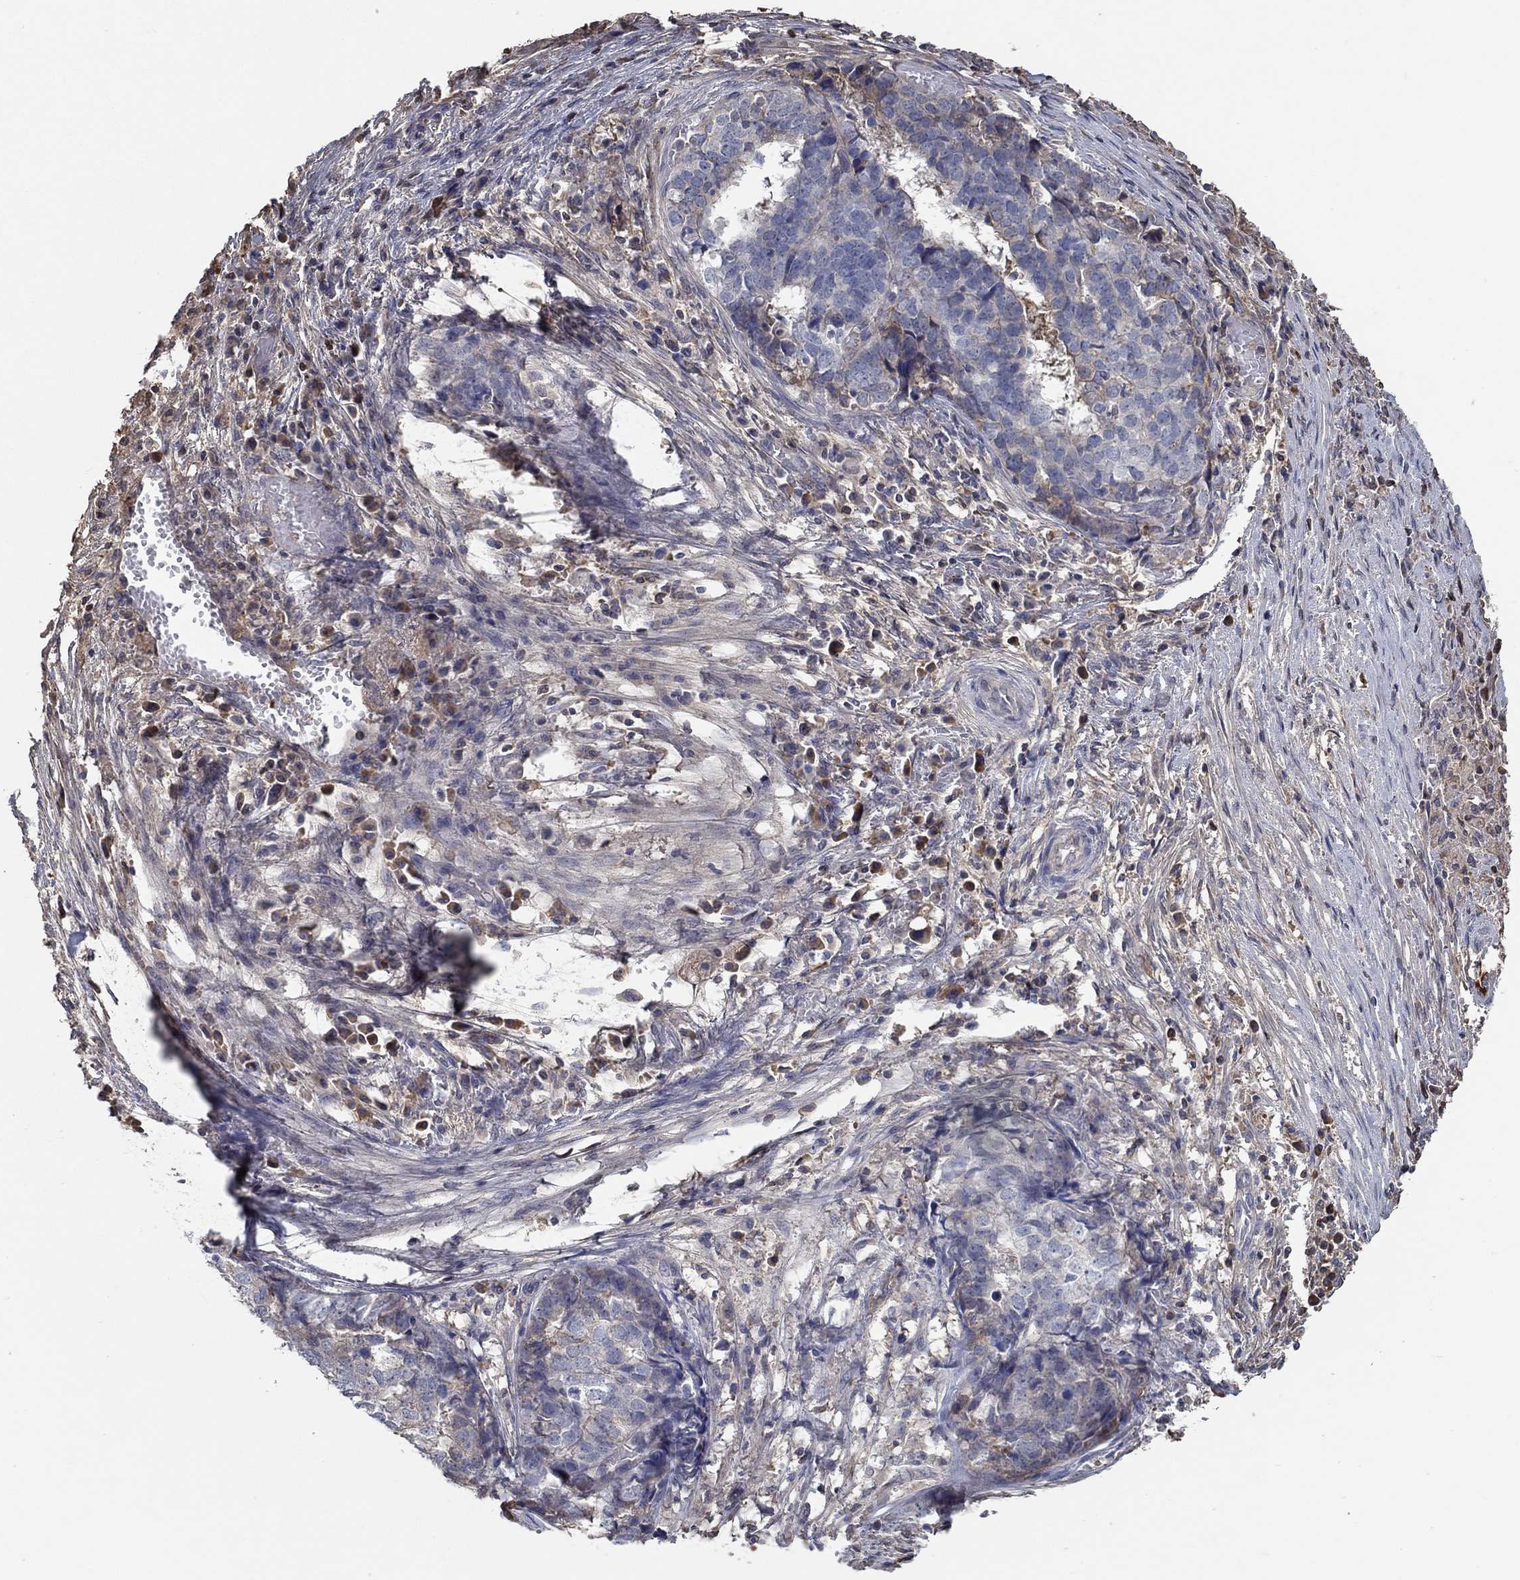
{"staining": {"intensity": "negative", "quantity": "none", "location": "none"}, "tissue": "stomach cancer", "cell_type": "Tumor cells", "image_type": "cancer", "snomed": [{"axis": "morphology", "description": "Adenocarcinoma, NOS"}, {"axis": "topography", "description": "Stomach"}], "caption": "The micrograph displays no staining of tumor cells in stomach cancer (adenocarcinoma). (DAB (3,3'-diaminobenzidine) immunohistochemistry (IHC), high magnification).", "gene": "IL10", "patient": {"sex": "male", "age": 69}}